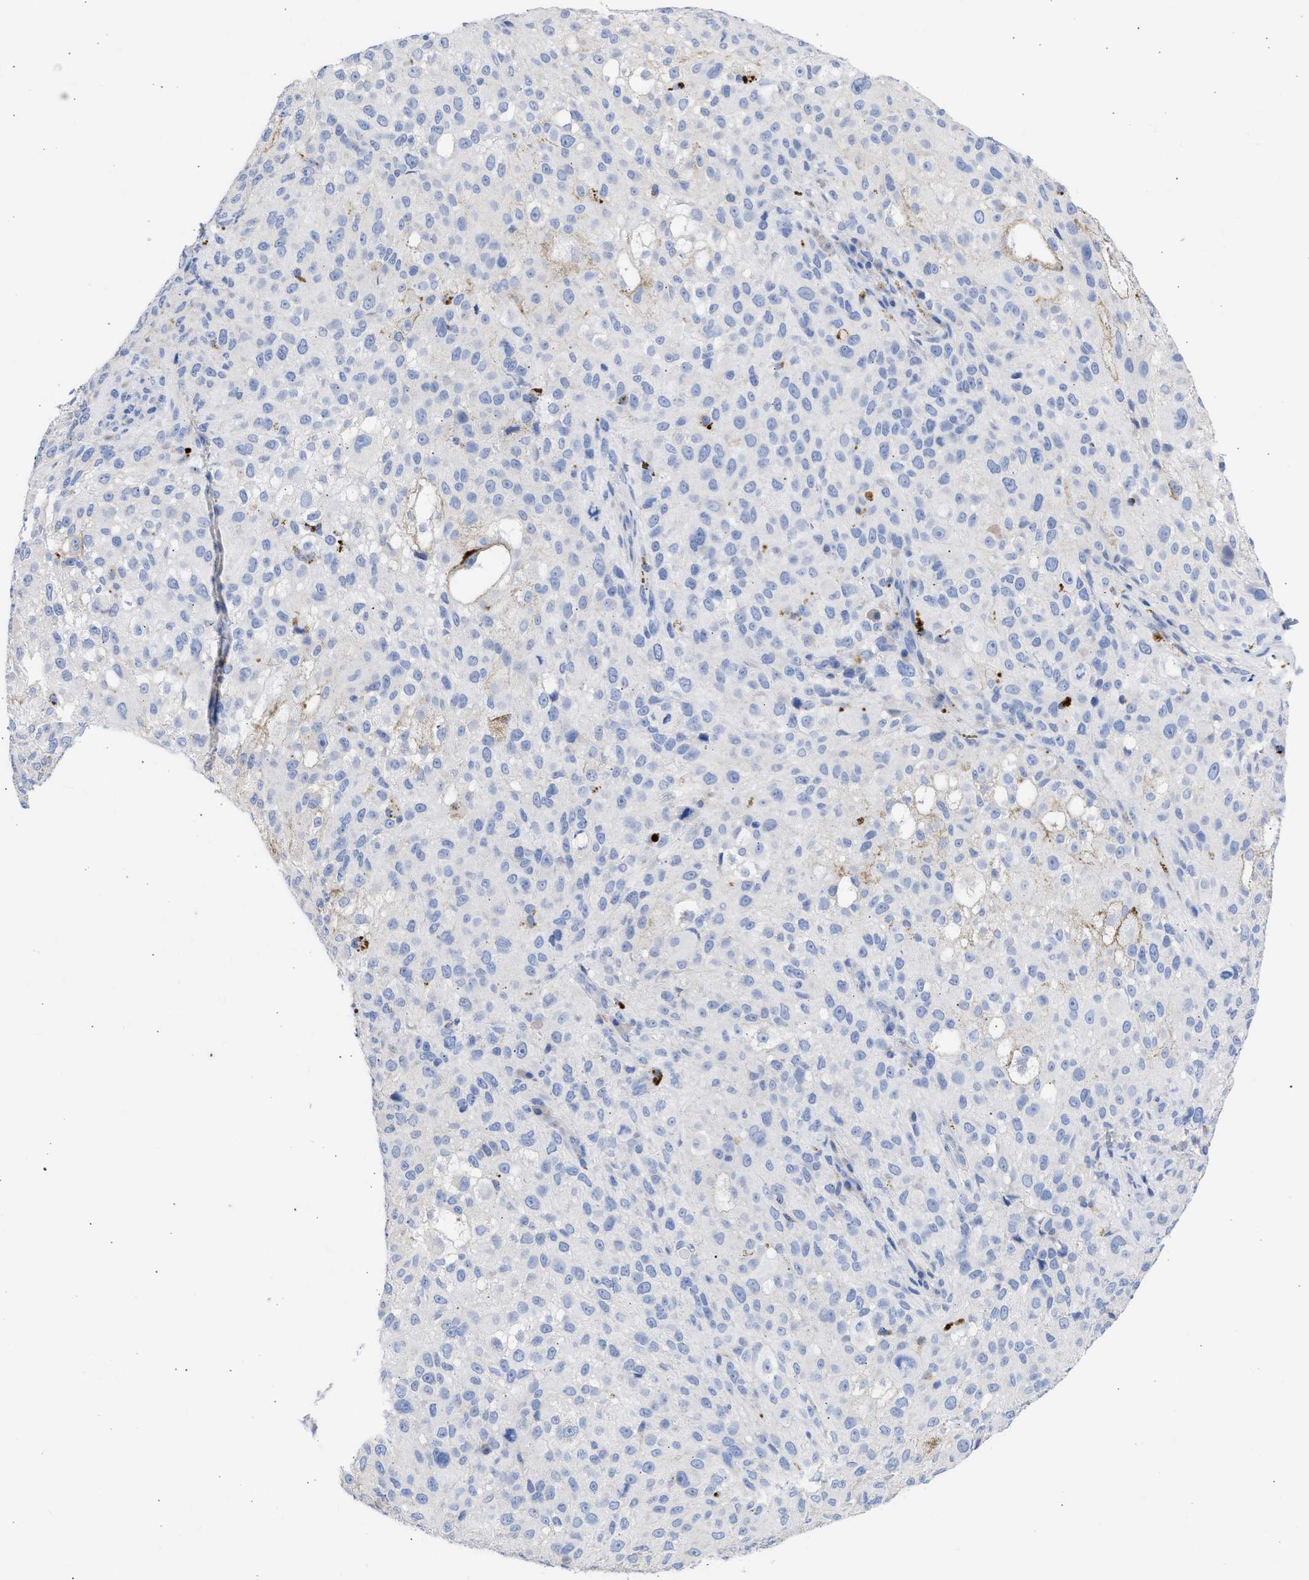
{"staining": {"intensity": "negative", "quantity": "none", "location": "none"}, "tissue": "melanoma", "cell_type": "Tumor cells", "image_type": "cancer", "snomed": [{"axis": "morphology", "description": "Necrosis, NOS"}, {"axis": "morphology", "description": "Malignant melanoma, NOS"}, {"axis": "topography", "description": "Skin"}], "caption": "Immunohistochemistry (IHC) histopathology image of neoplastic tissue: melanoma stained with DAB displays no significant protein staining in tumor cells. Brightfield microscopy of IHC stained with DAB (3,3'-diaminobenzidine) (brown) and hematoxylin (blue), captured at high magnification.", "gene": "RSPH1", "patient": {"sex": "female", "age": 87}}